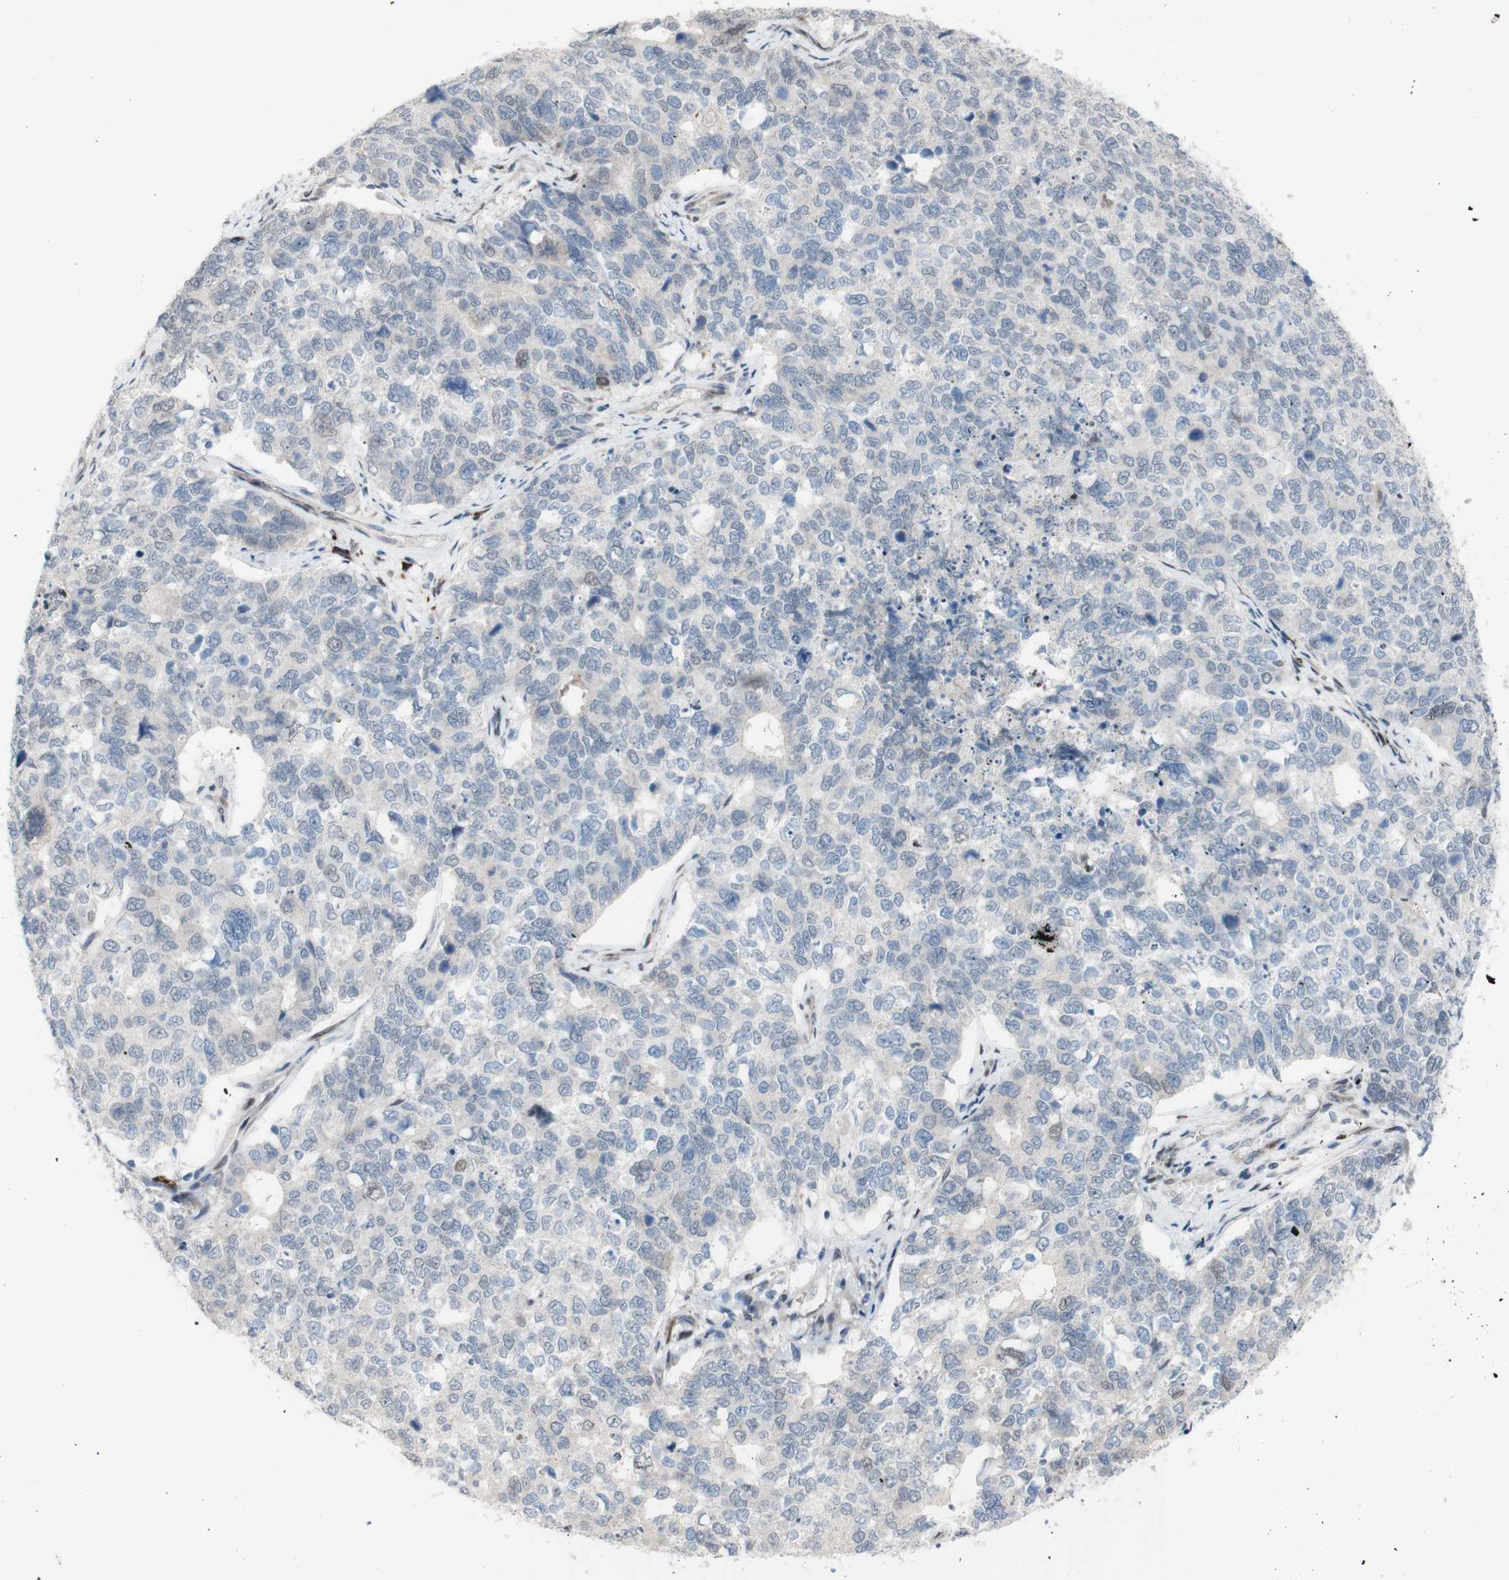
{"staining": {"intensity": "negative", "quantity": "none", "location": "none"}, "tissue": "cervical cancer", "cell_type": "Tumor cells", "image_type": "cancer", "snomed": [{"axis": "morphology", "description": "Squamous cell carcinoma, NOS"}, {"axis": "topography", "description": "Cervix"}], "caption": "IHC photomicrograph of human squamous cell carcinoma (cervical) stained for a protein (brown), which reveals no expression in tumor cells.", "gene": "PHTF2", "patient": {"sex": "female", "age": 63}}